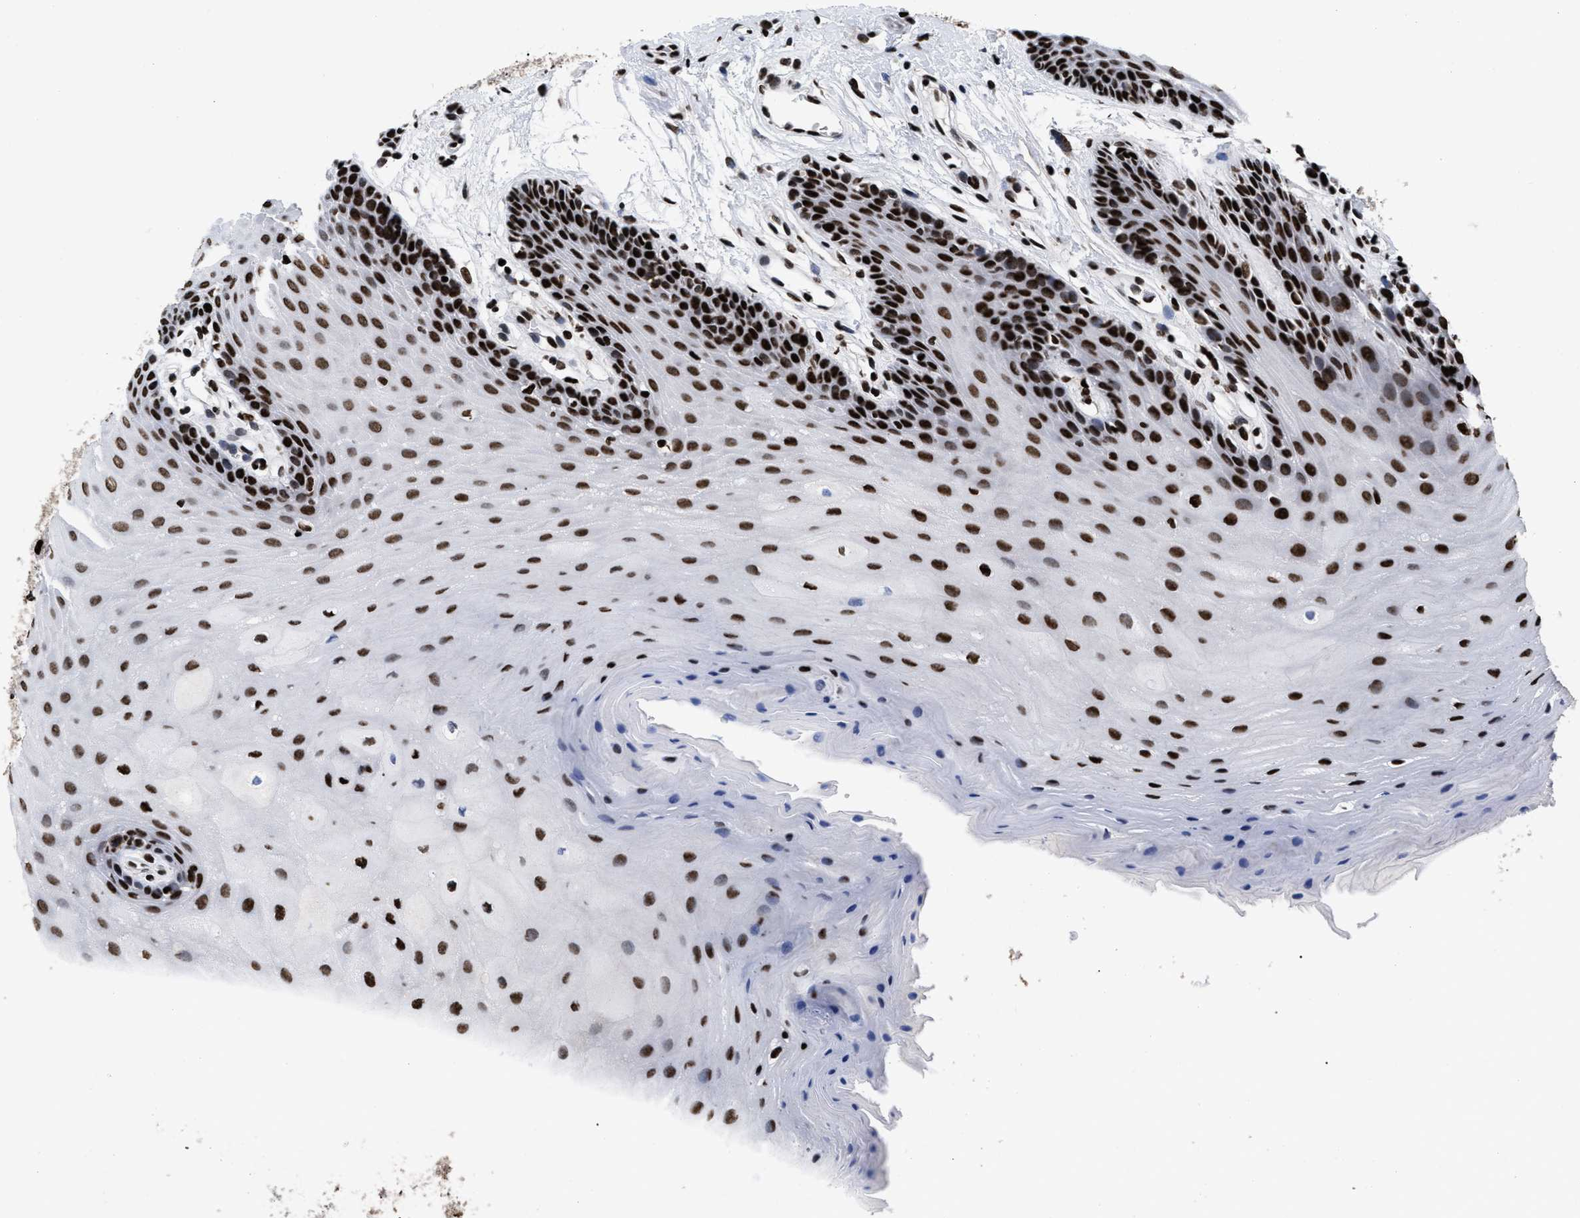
{"staining": {"intensity": "strong", "quantity": ">75%", "location": "nuclear"}, "tissue": "oral mucosa", "cell_type": "Squamous epithelial cells", "image_type": "normal", "snomed": [{"axis": "morphology", "description": "Normal tissue, NOS"}, {"axis": "morphology", "description": "Squamous cell carcinoma, NOS"}, {"axis": "topography", "description": "Oral tissue"}, {"axis": "topography", "description": "Head-Neck"}], "caption": "Protein expression analysis of benign oral mucosa exhibits strong nuclear staining in about >75% of squamous epithelial cells. Nuclei are stained in blue.", "gene": "CALHM3", "patient": {"sex": "male", "age": 71}}